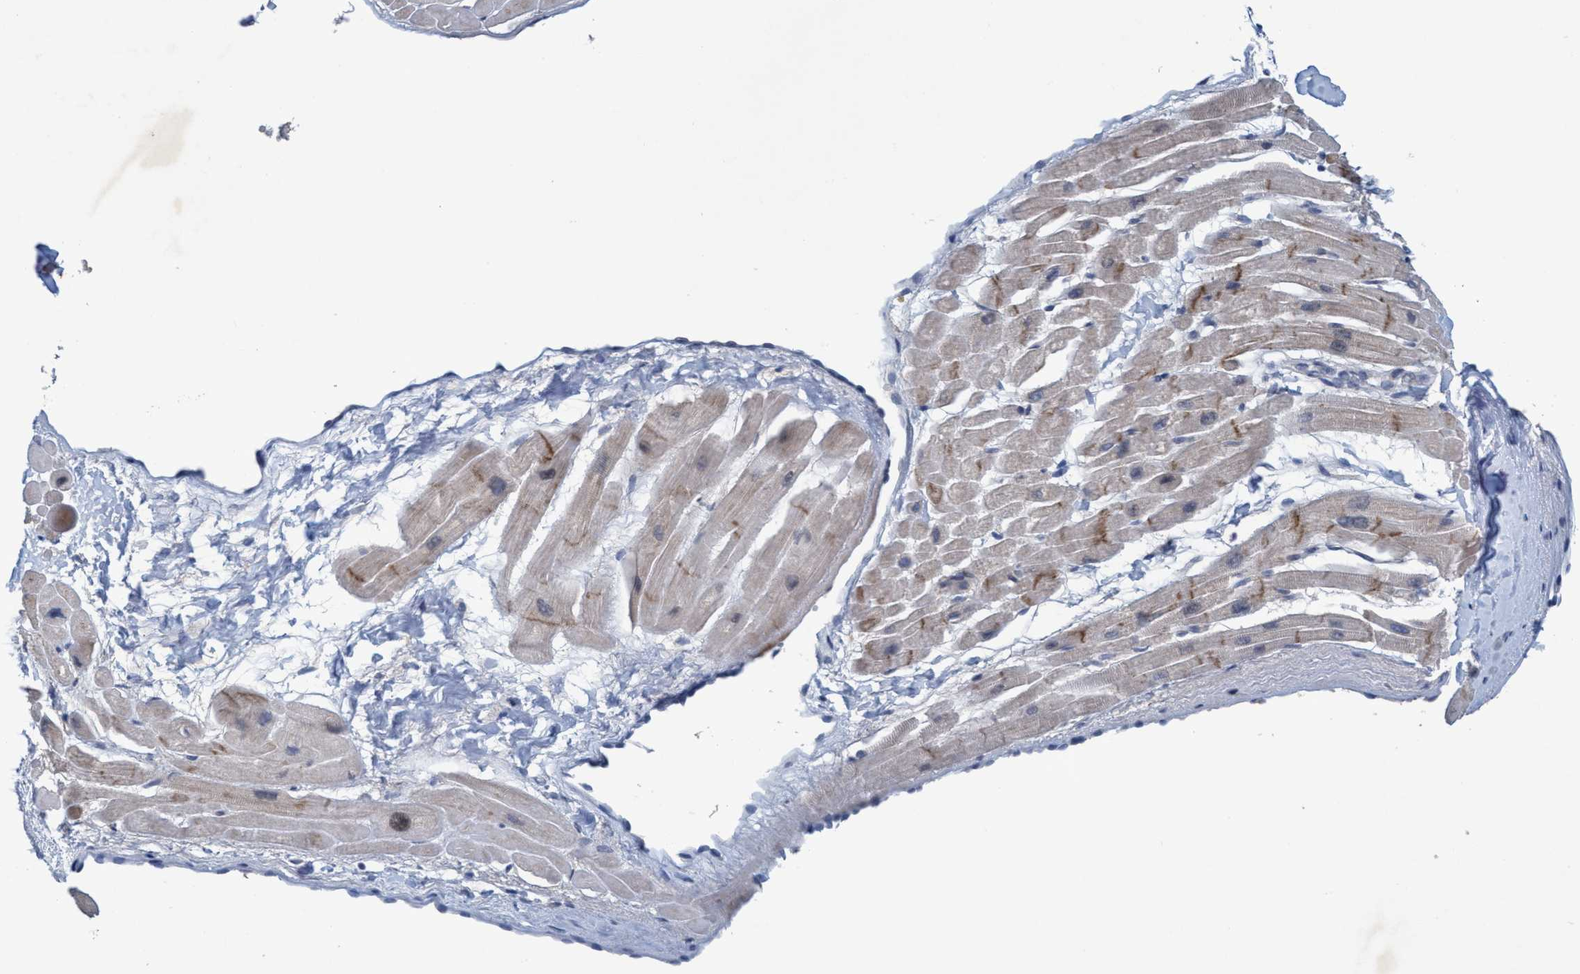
{"staining": {"intensity": "weak", "quantity": "25%-75%", "location": "cytoplasmic/membranous"}, "tissue": "heart muscle", "cell_type": "Cardiomyocytes", "image_type": "normal", "snomed": [{"axis": "morphology", "description": "Normal tissue, NOS"}, {"axis": "topography", "description": "Heart"}], "caption": "The micrograph demonstrates a brown stain indicating the presence of a protein in the cytoplasmic/membranous of cardiomyocytes in heart muscle. (Stains: DAB (3,3'-diaminobenzidine) in brown, nuclei in blue, Microscopy: brightfield microscopy at high magnification).", "gene": "RNF208", "patient": {"sex": "male", "age": 45}}